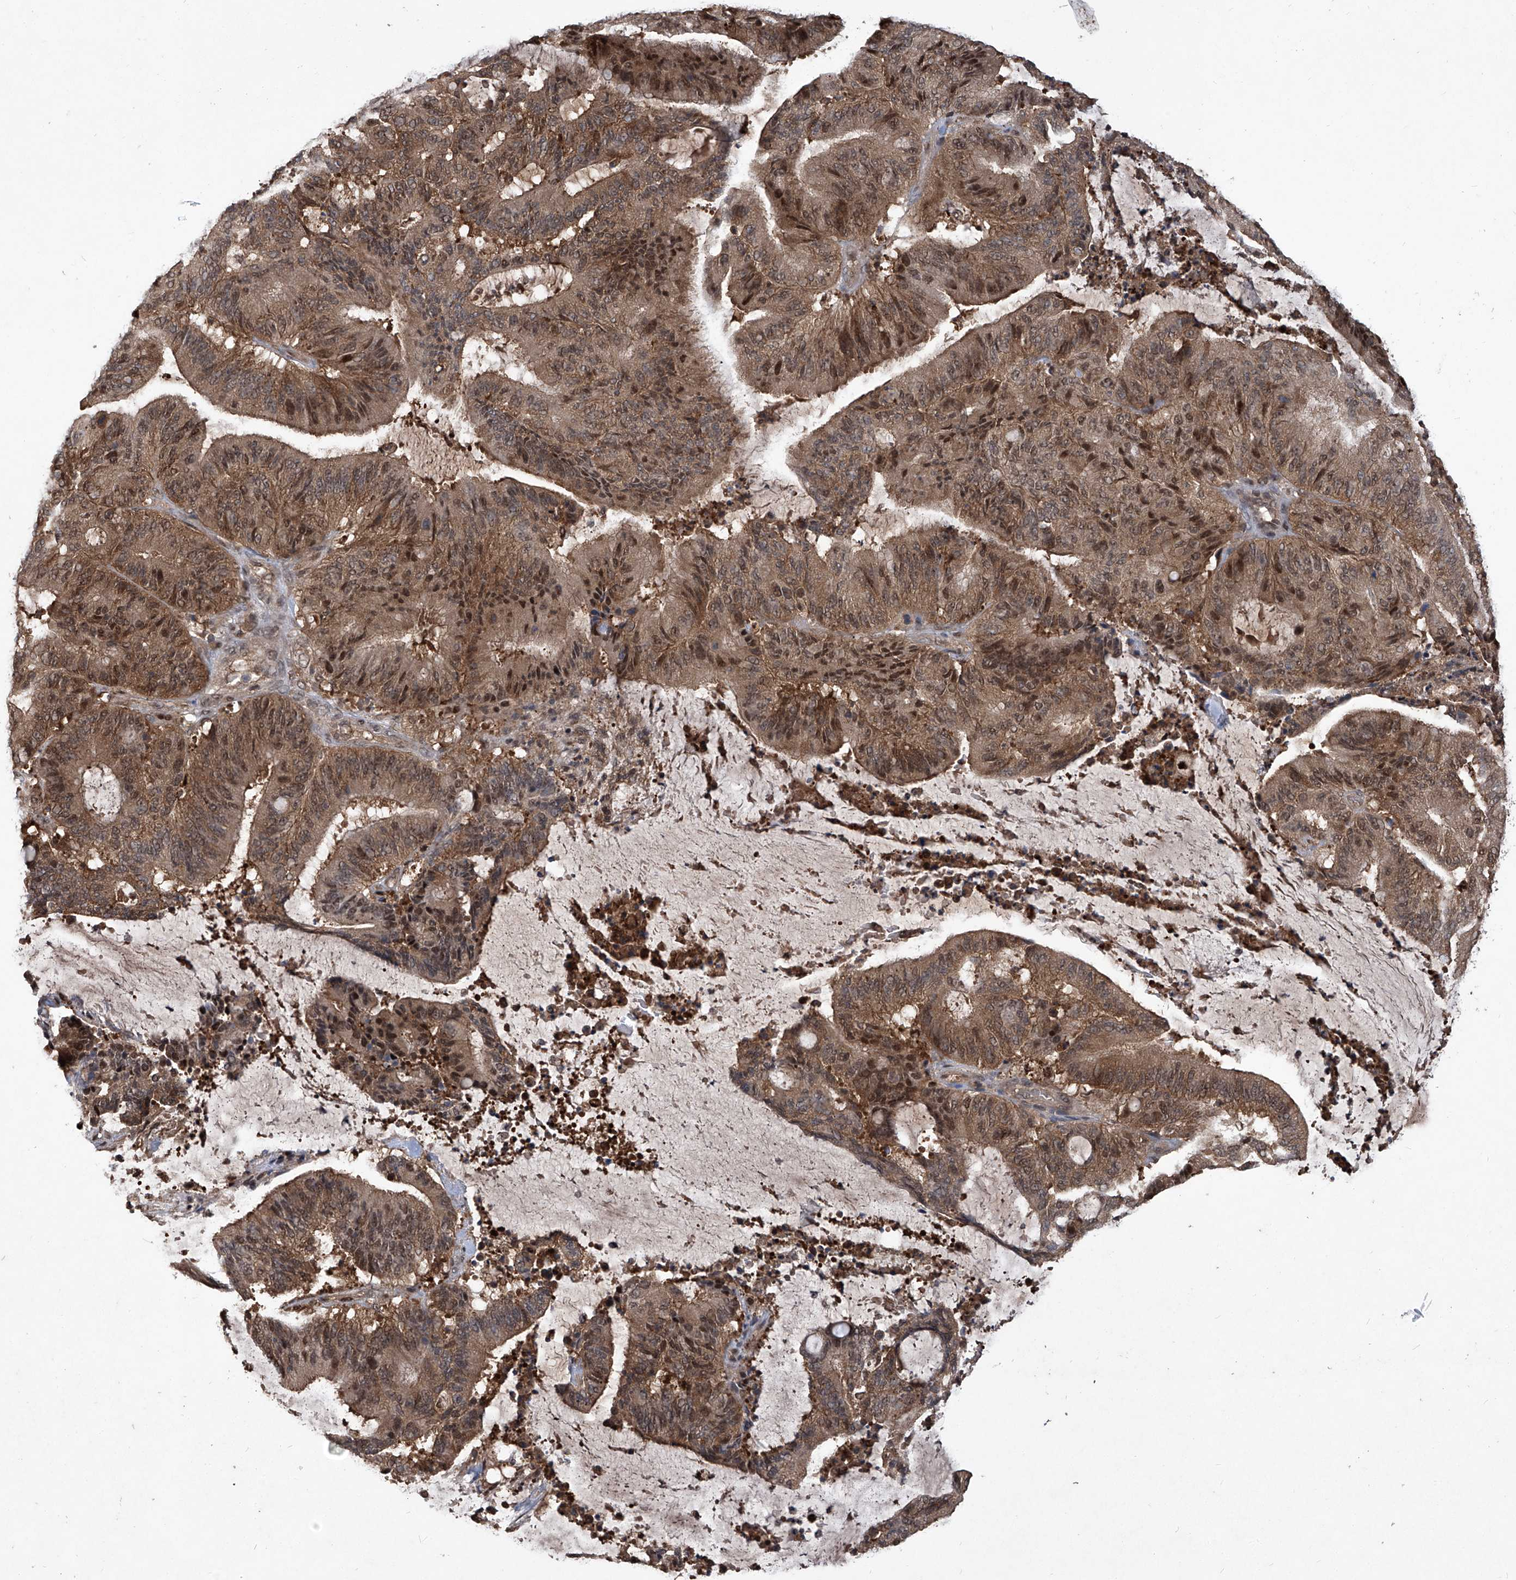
{"staining": {"intensity": "moderate", "quantity": ">75%", "location": "cytoplasmic/membranous,nuclear"}, "tissue": "liver cancer", "cell_type": "Tumor cells", "image_type": "cancer", "snomed": [{"axis": "morphology", "description": "Normal tissue, NOS"}, {"axis": "morphology", "description": "Cholangiocarcinoma"}, {"axis": "topography", "description": "Liver"}, {"axis": "topography", "description": "Peripheral nerve tissue"}], "caption": "Protein positivity by IHC demonstrates moderate cytoplasmic/membranous and nuclear expression in about >75% of tumor cells in liver cancer (cholangiocarcinoma).", "gene": "PSMB1", "patient": {"sex": "female", "age": 73}}